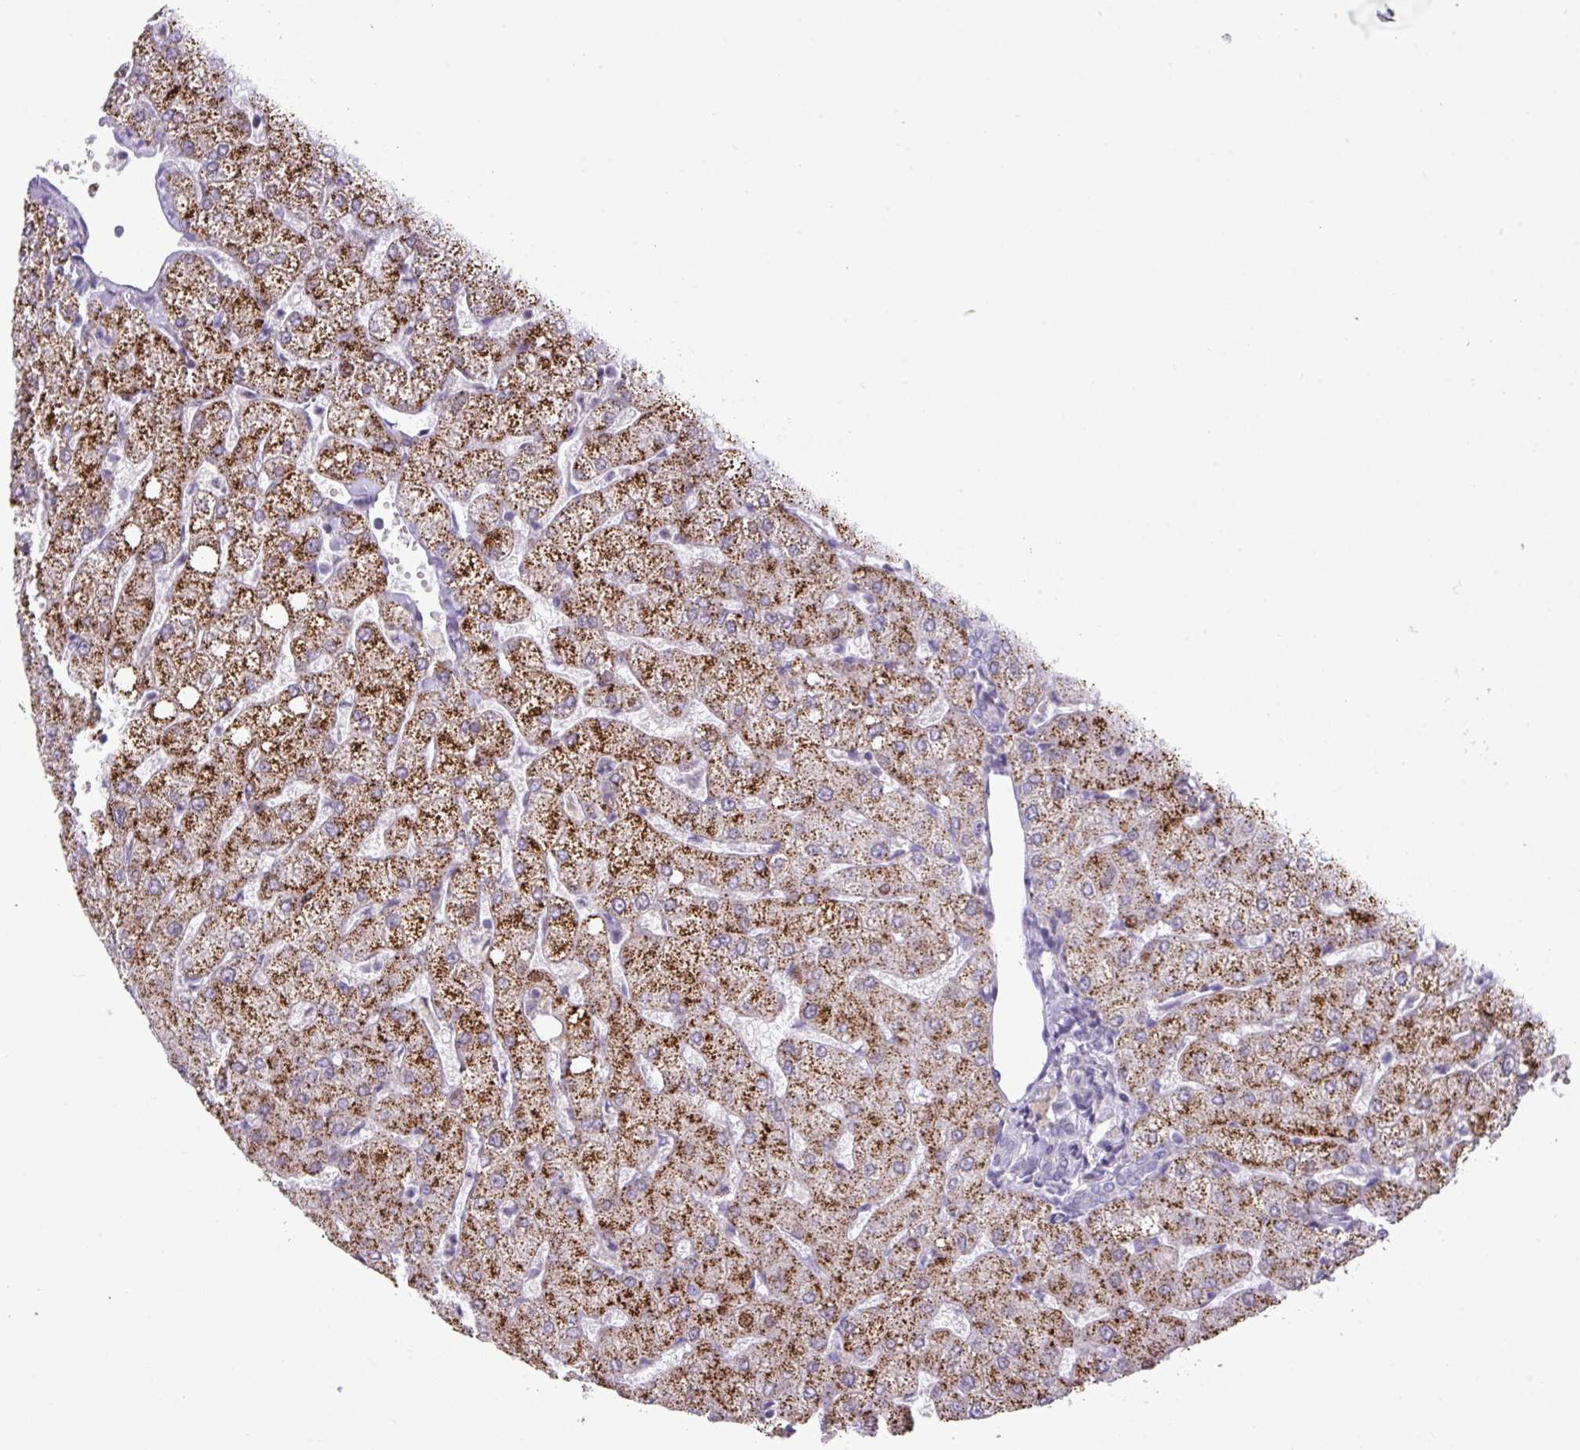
{"staining": {"intensity": "negative", "quantity": "none", "location": "none"}, "tissue": "liver", "cell_type": "Cholangiocytes", "image_type": "normal", "snomed": [{"axis": "morphology", "description": "Normal tissue, NOS"}, {"axis": "topography", "description": "Liver"}], "caption": "Liver stained for a protein using immunohistochemistry shows no staining cholangiocytes.", "gene": "ANKRD13B", "patient": {"sex": "female", "age": 54}}